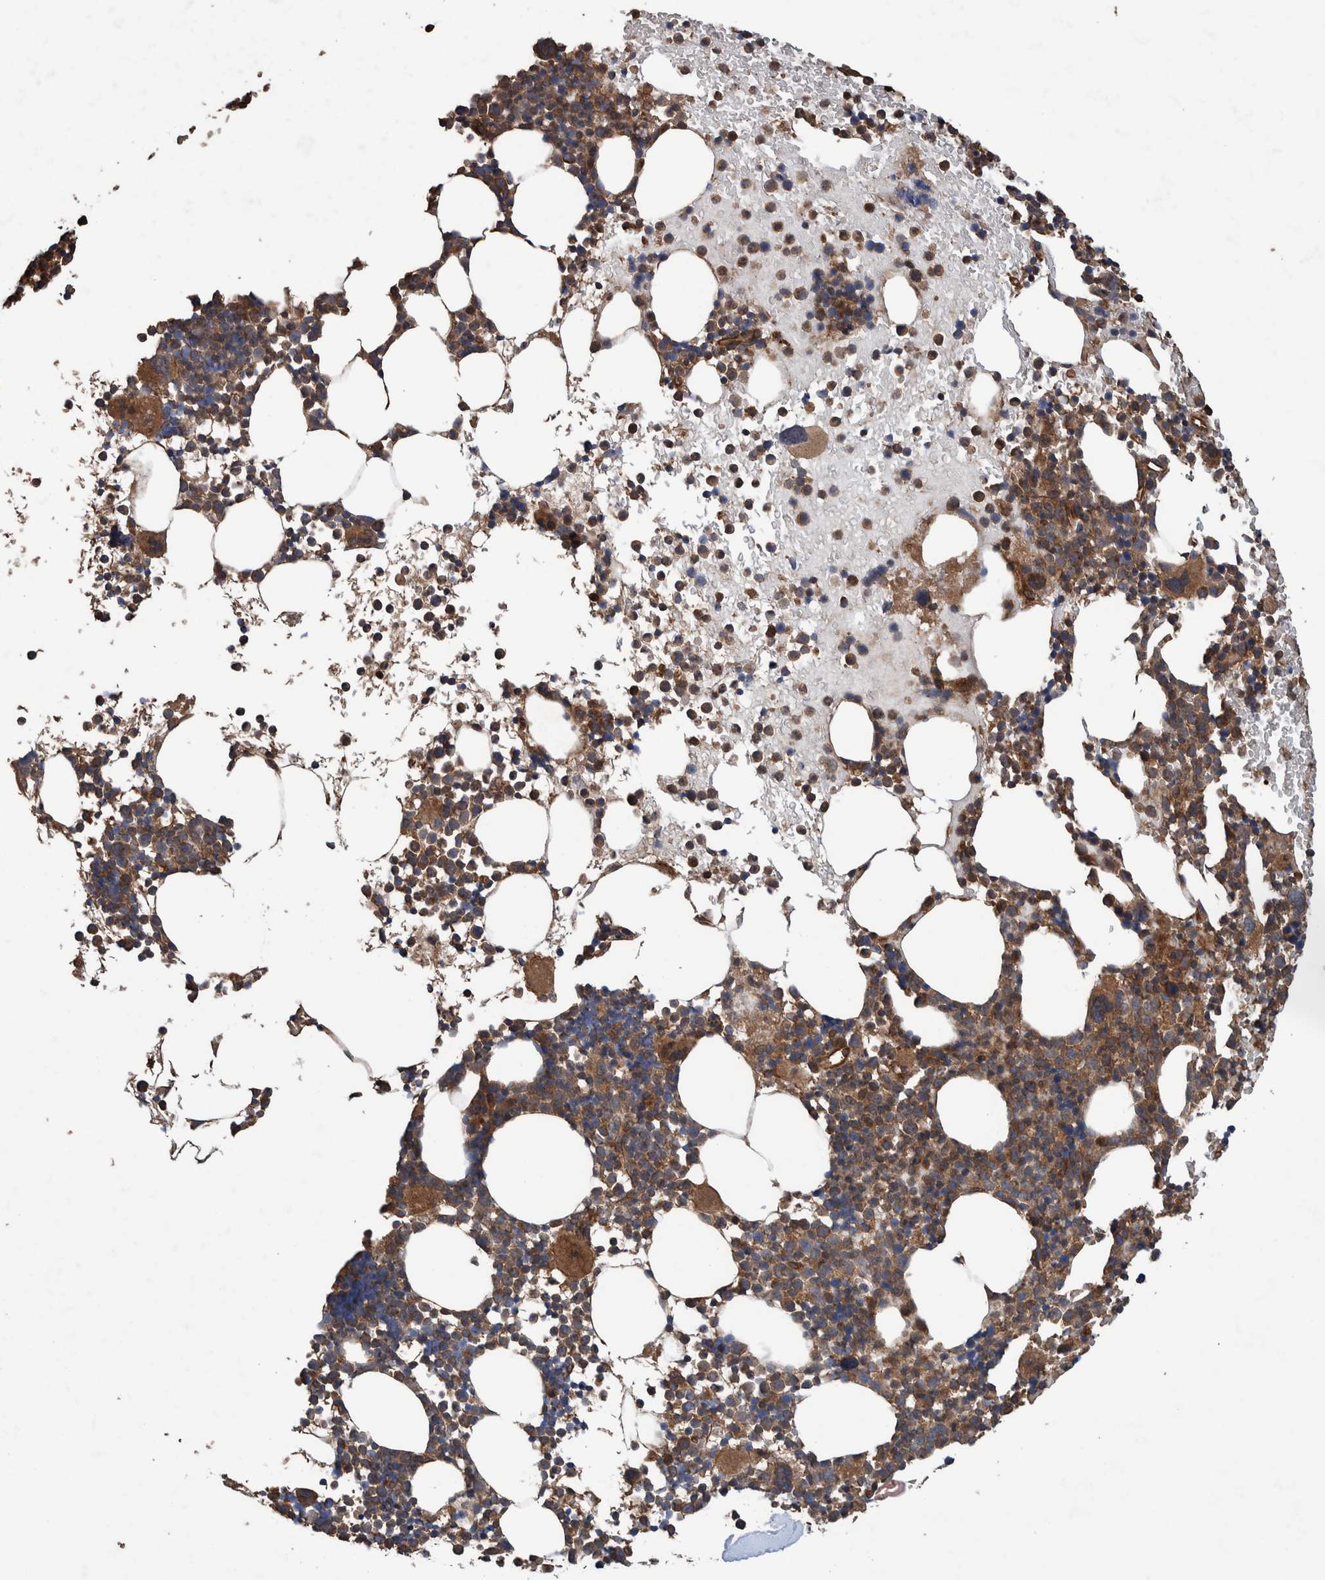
{"staining": {"intensity": "moderate", "quantity": ">75%", "location": "cytoplasmic/membranous"}, "tissue": "bone marrow", "cell_type": "Hematopoietic cells", "image_type": "normal", "snomed": [{"axis": "morphology", "description": "Normal tissue, NOS"}, {"axis": "morphology", "description": "Inflammation, NOS"}, {"axis": "topography", "description": "Bone marrow"}], "caption": "Immunohistochemistry micrograph of benign bone marrow: bone marrow stained using immunohistochemistry demonstrates medium levels of moderate protein expression localized specifically in the cytoplasmic/membranous of hematopoietic cells, appearing as a cytoplasmic/membranous brown color.", "gene": "ENSG00000251537", "patient": {"sex": "male", "age": 78}}